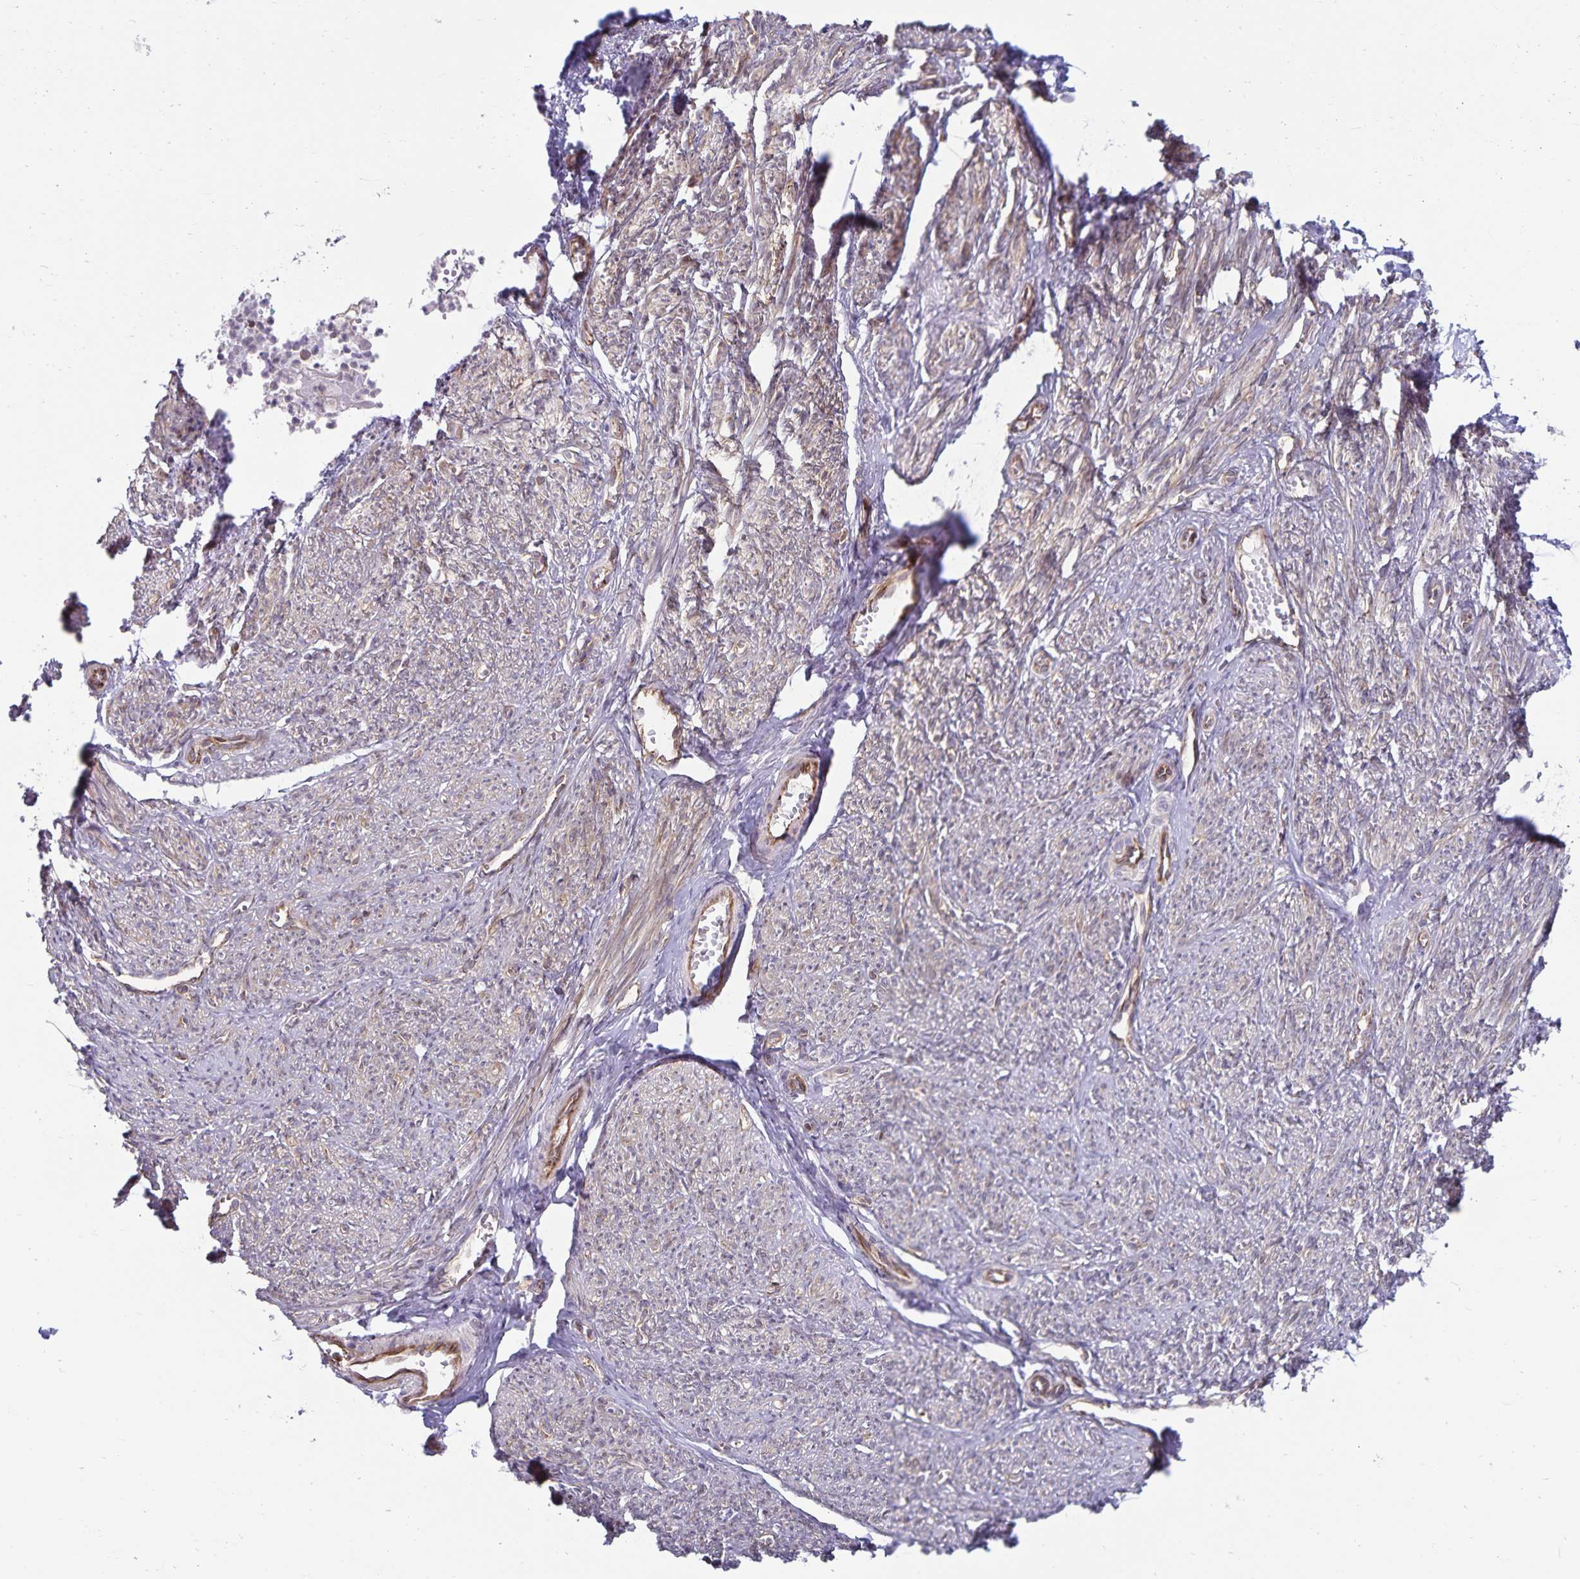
{"staining": {"intensity": "weak", "quantity": "25%-75%", "location": "cytoplasmic/membranous,nuclear"}, "tissue": "smooth muscle", "cell_type": "Smooth muscle cells", "image_type": "normal", "snomed": [{"axis": "morphology", "description": "Normal tissue, NOS"}, {"axis": "topography", "description": "Smooth muscle"}], "caption": "Smooth muscle cells display low levels of weak cytoplasmic/membranous,nuclear expression in about 25%-75% of cells in unremarkable human smooth muscle.", "gene": "SEC62", "patient": {"sex": "female", "age": 65}}